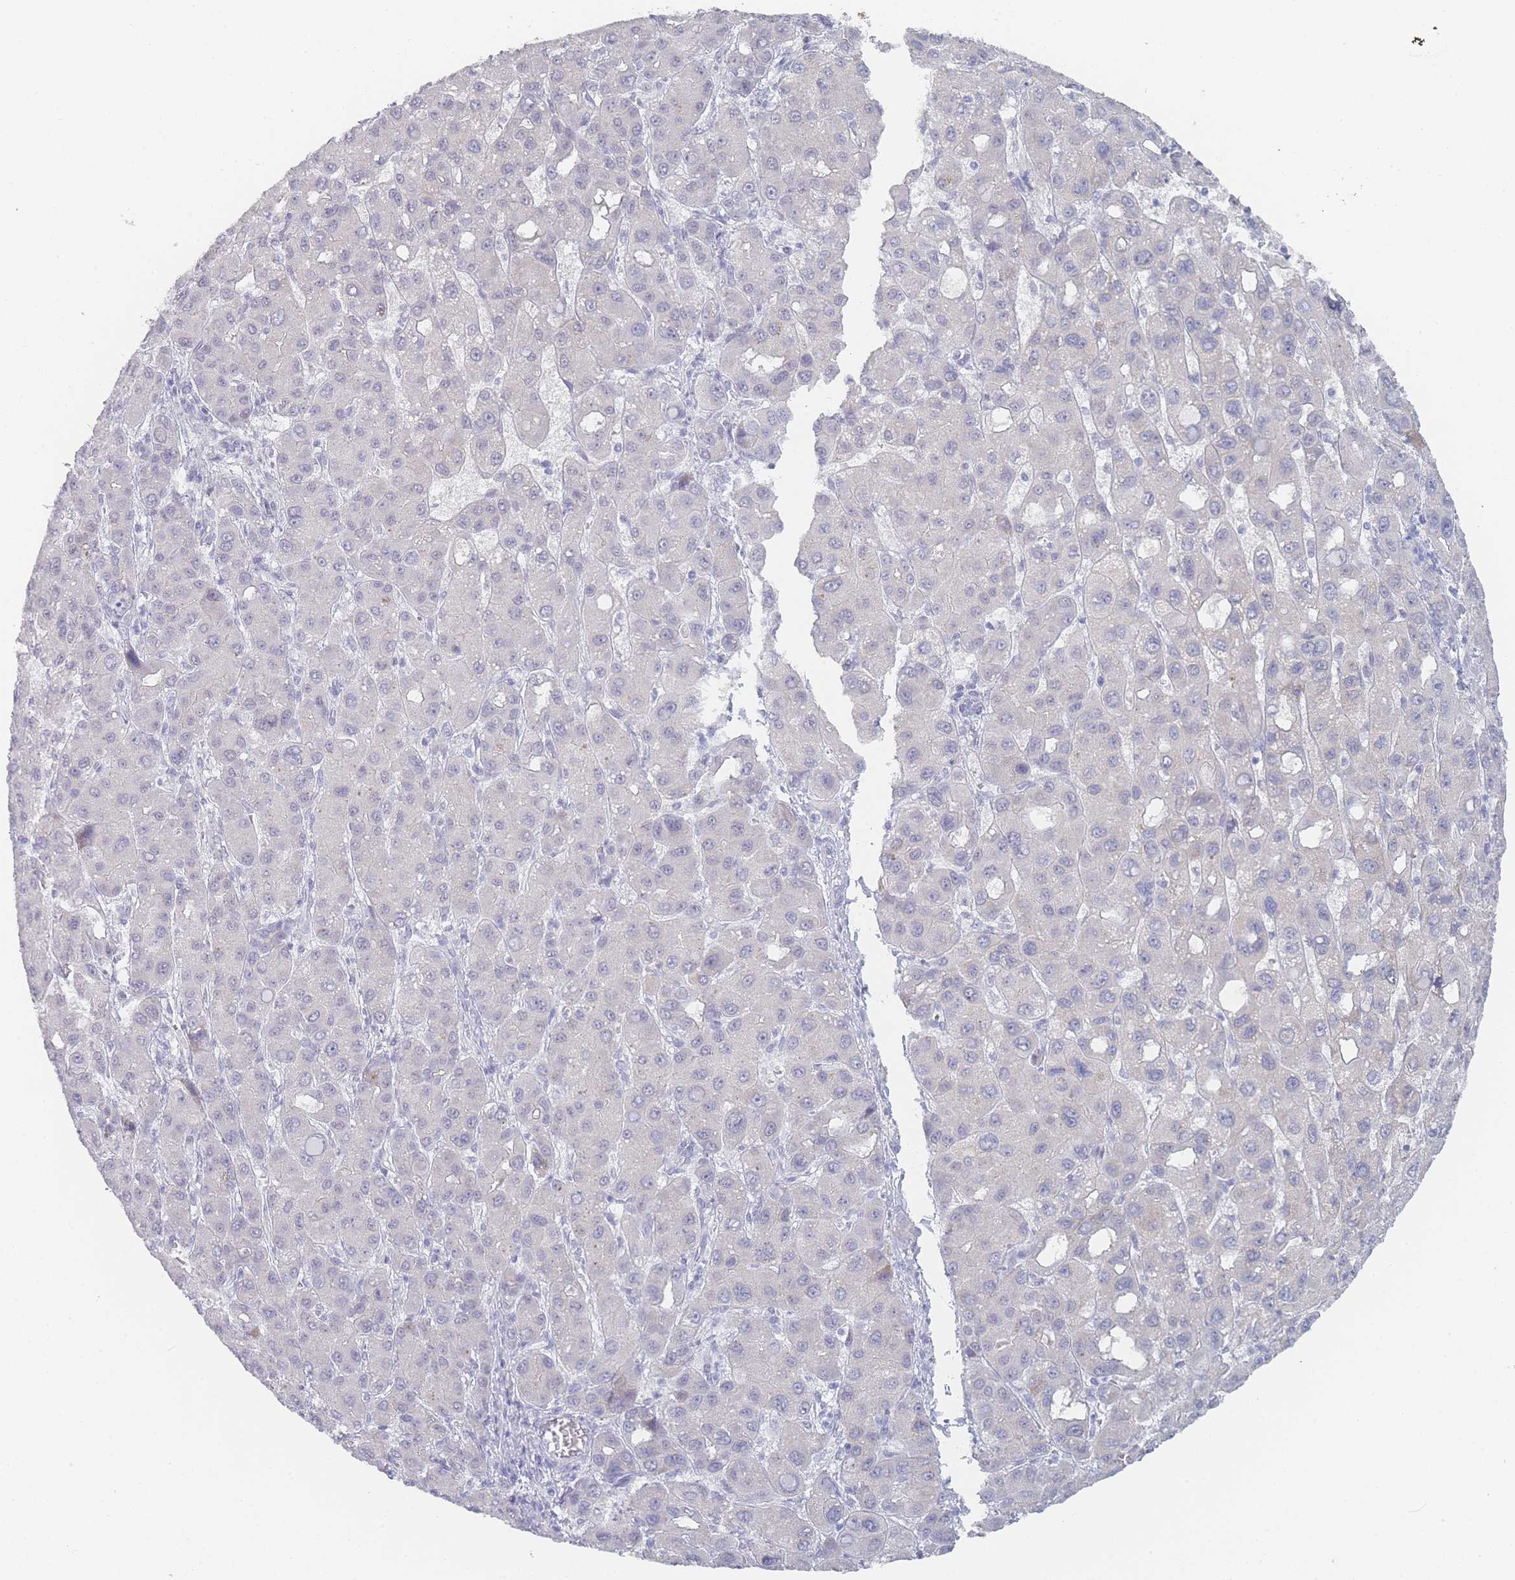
{"staining": {"intensity": "negative", "quantity": "none", "location": "none"}, "tissue": "liver cancer", "cell_type": "Tumor cells", "image_type": "cancer", "snomed": [{"axis": "morphology", "description": "Carcinoma, Hepatocellular, NOS"}, {"axis": "topography", "description": "Liver"}], "caption": "Photomicrograph shows no significant protein staining in tumor cells of liver cancer (hepatocellular carcinoma). The staining was performed using DAB to visualize the protein expression in brown, while the nuclei were stained in blue with hematoxylin (Magnification: 20x).", "gene": "IMPG1", "patient": {"sex": "male", "age": 55}}